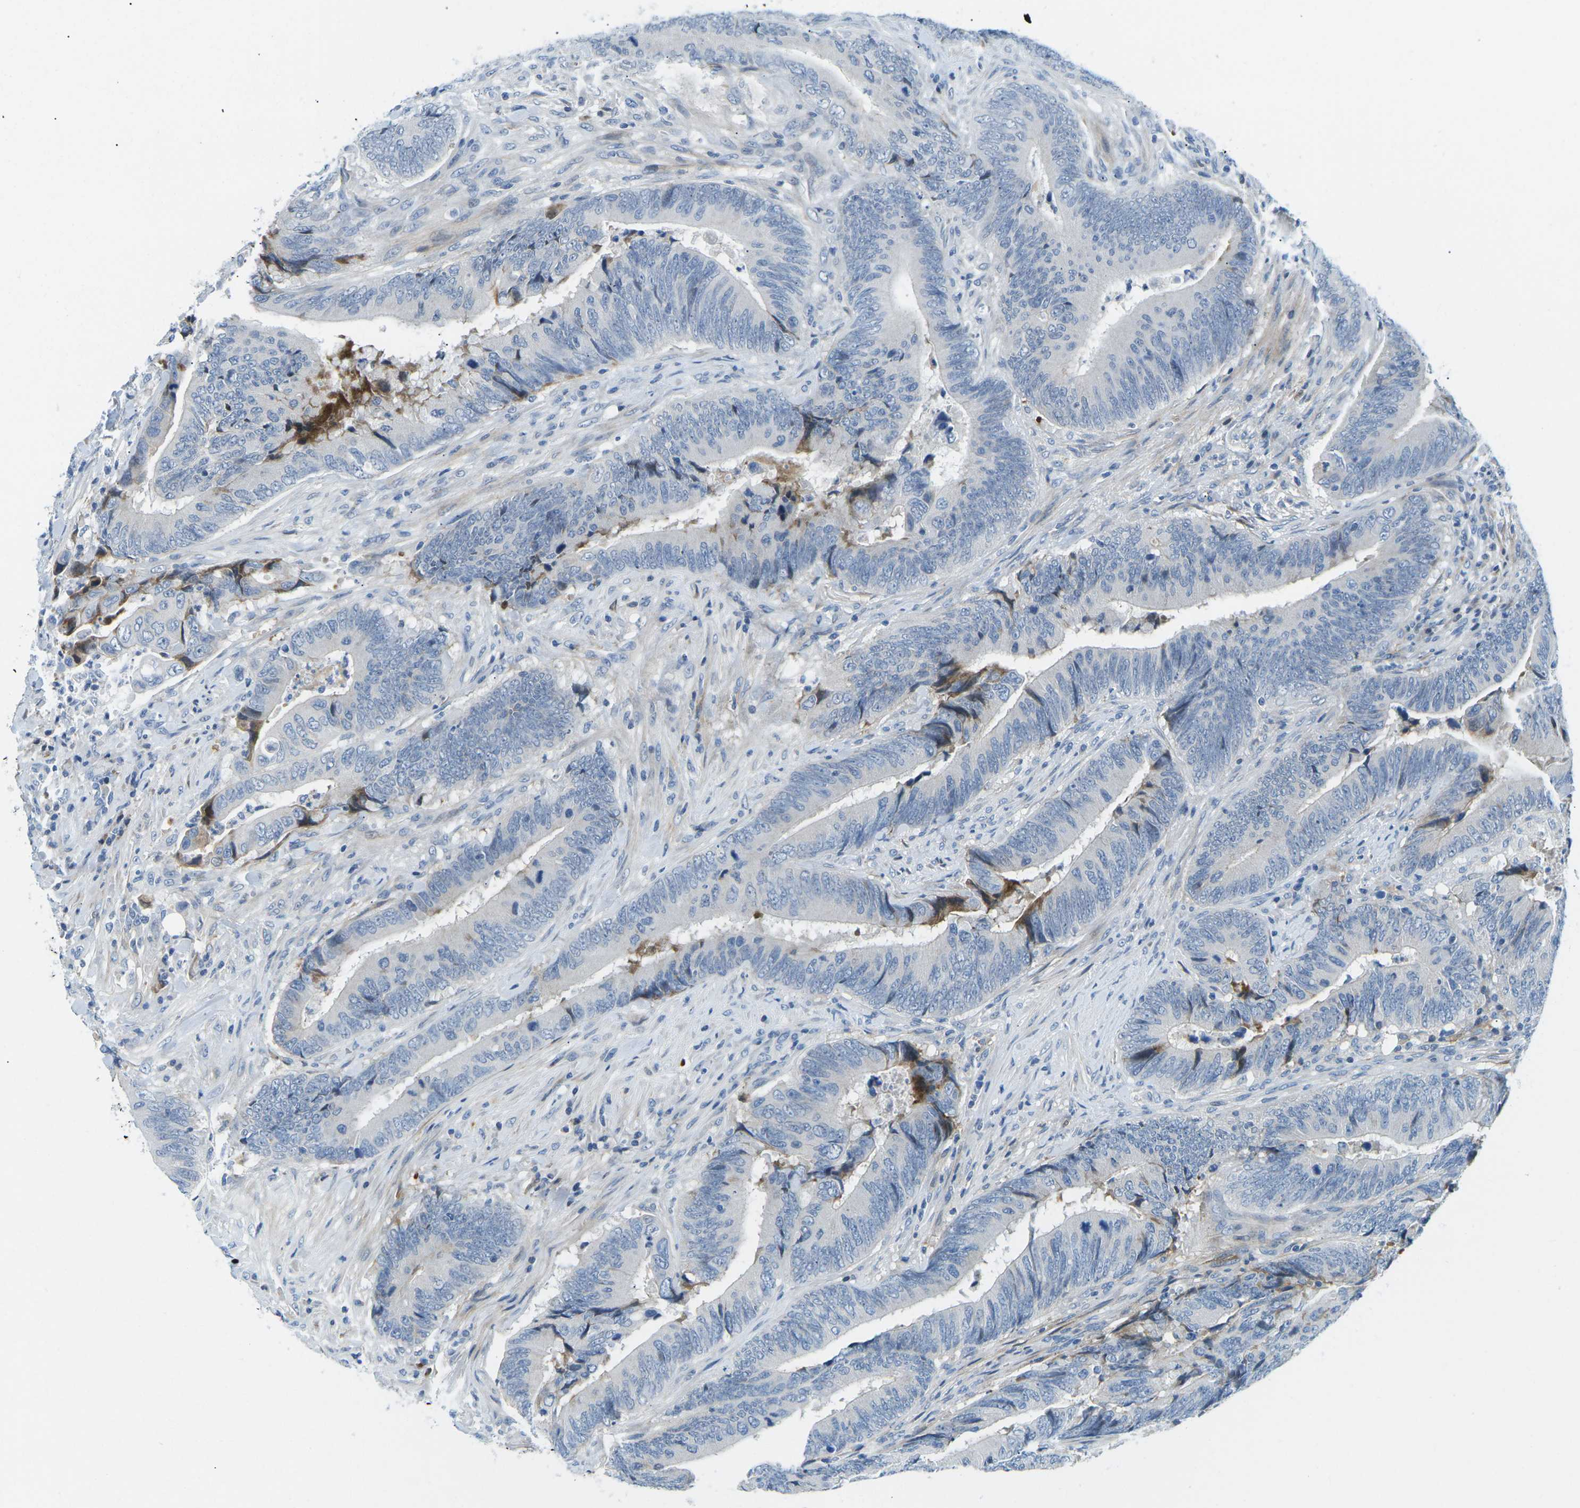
{"staining": {"intensity": "negative", "quantity": "none", "location": "none"}, "tissue": "colorectal cancer", "cell_type": "Tumor cells", "image_type": "cancer", "snomed": [{"axis": "morphology", "description": "Normal tissue, NOS"}, {"axis": "morphology", "description": "Adenocarcinoma, NOS"}, {"axis": "topography", "description": "Colon"}], "caption": "Colorectal cancer (adenocarcinoma) was stained to show a protein in brown. There is no significant expression in tumor cells. Brightfield microscopy of immunohistochemistry stained with DAB (brown) and hematoxylin (blue), captured at high magnification.", "gene": "CFB", "patient": {"sex": "male", "age": 56}}